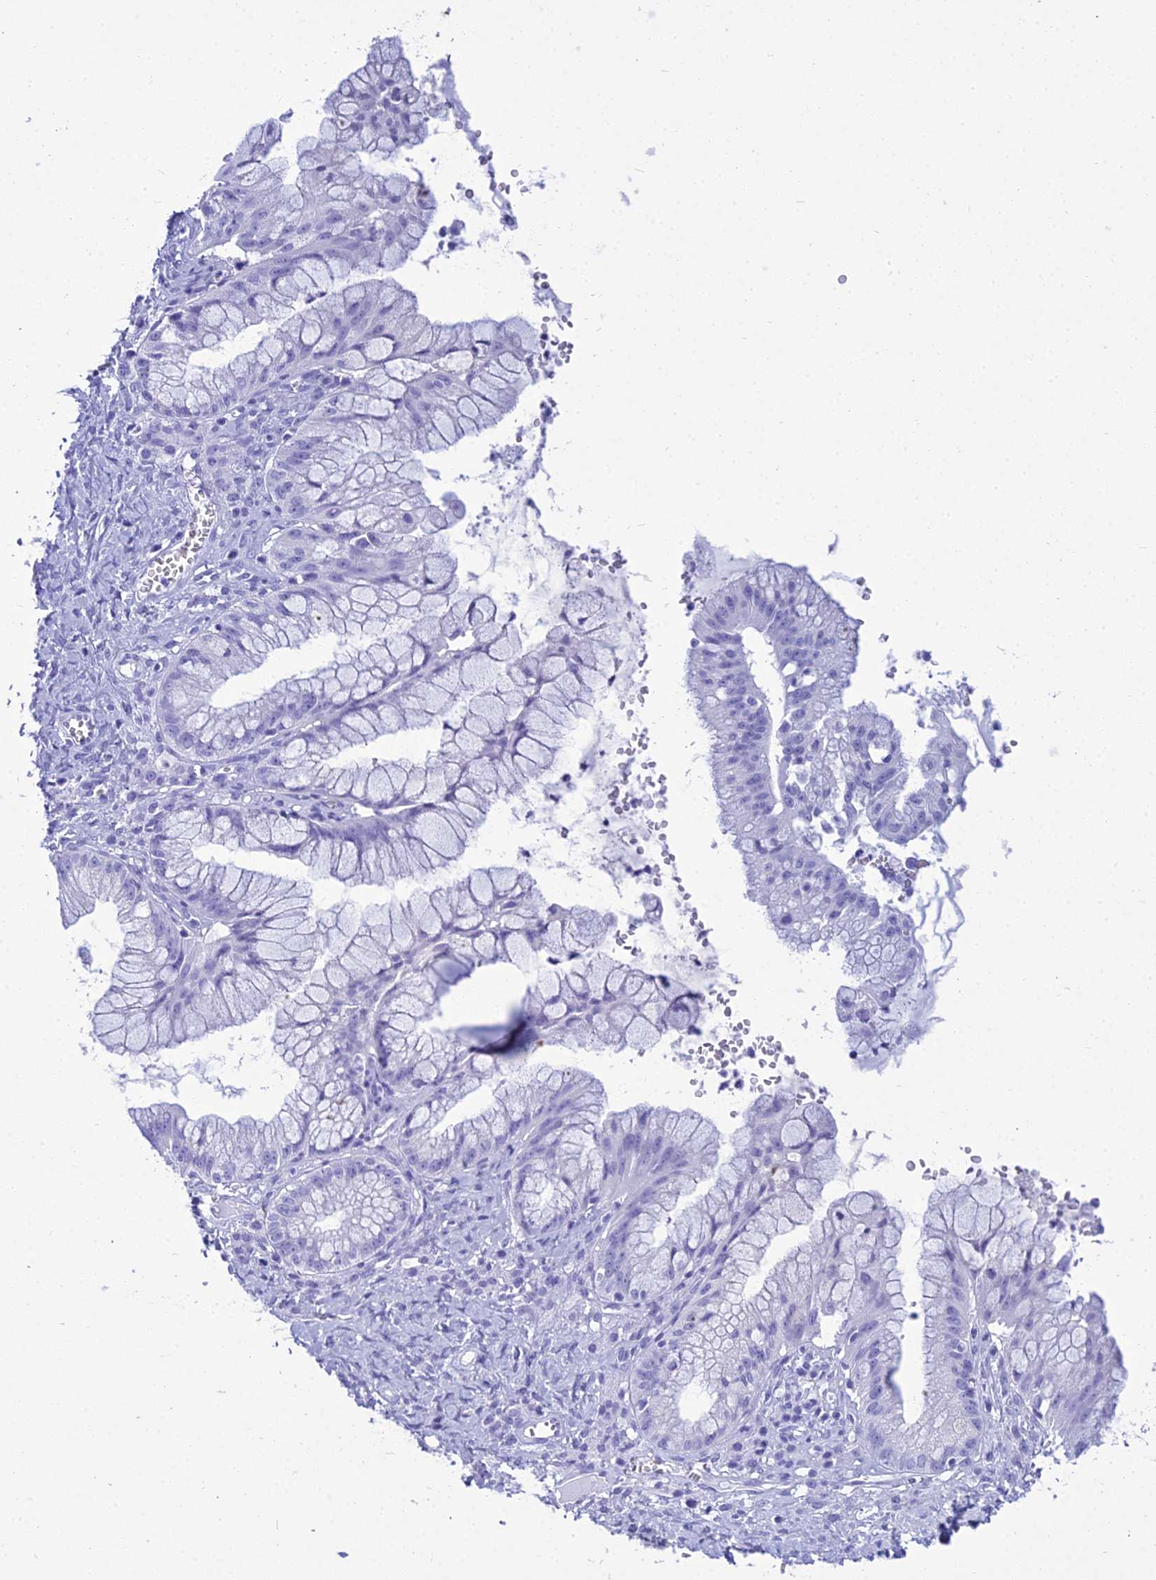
{"staining": {"intensity": "negative", "quantity": "none", "location": "none"}, "tissue": "ovarian cancer", "cell_type": "Tumor cells", "image_type": "cancer", "snomed": [{"axis": "morphology", "description": "Cystadenocarcinoma, mucinous, NOS"}, {"axis": "topography", "description": "Ovary"}], "caption": "This is a photomicrograph of IHC staining of mucinous cystadenocarcinoma (ovarian), which shows no expression in tumor cells.", "gene": "ZNF442", "patient": {"sex": "female", "age": 70}}